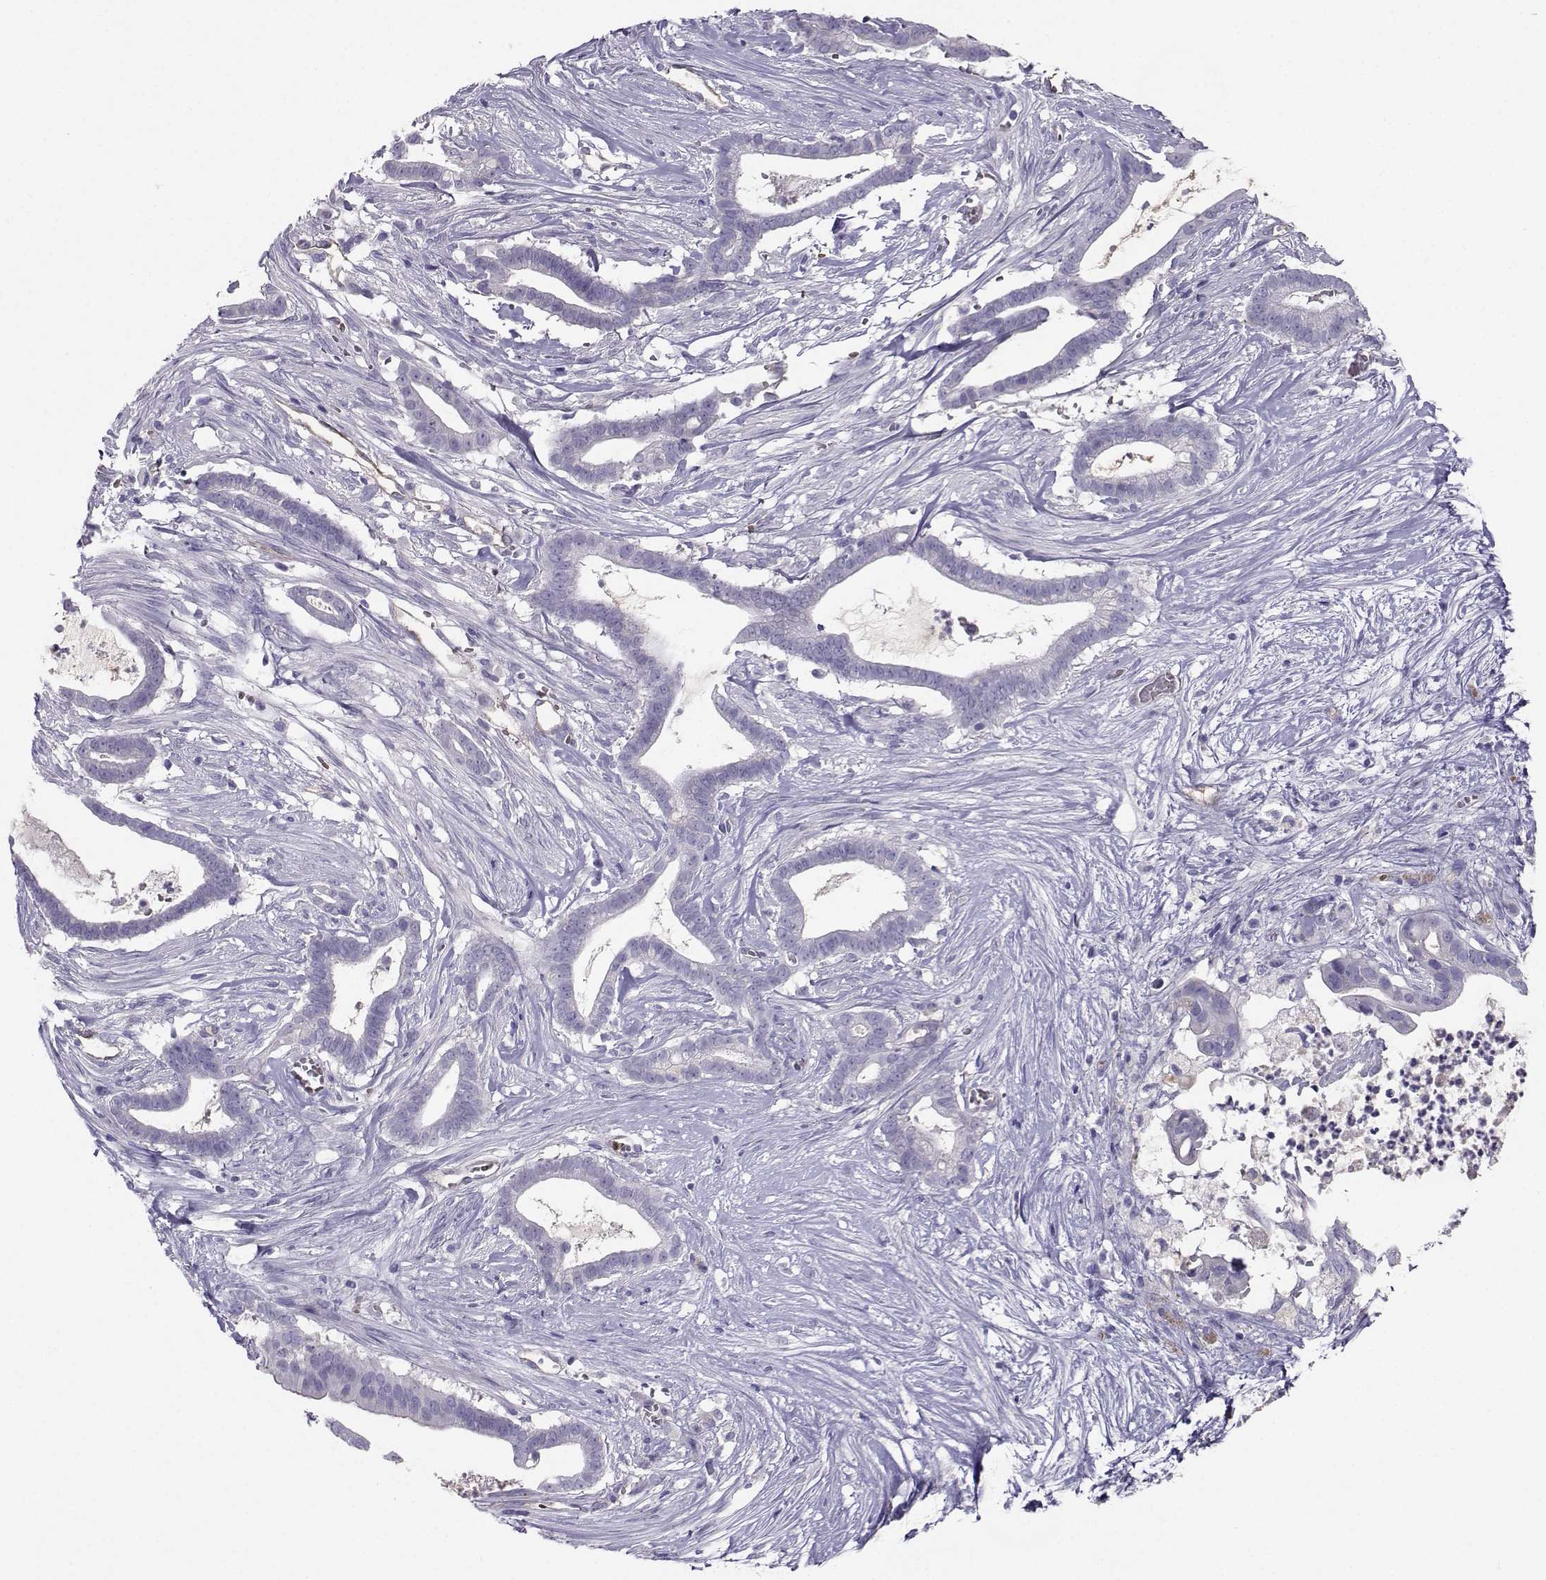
{"staining": {"intensity": "negative", "quantity": "none", "location": "none"}, "tissue": "pancreatic cancer", "cell_type": "Tumor cells", "image_type": "cancer", "snomed": [{"axis": "morphology", "description": "Adenocarcinoma, NOS"}, {"axis": "topography", "description": "Pancreas"}], "caption": "High power microscopy image of an immunohistochemistry (IHC) histopathology image of pancreatic cancer (adenocarcinoma), revealing no significant positivity in tumor cells. Brightfield microscopy of immunohistochemistry stained with DAB (3,3'-diaminobenzidine) (brown) and hematoxylin (blue), captured at high magnification.", "gene": "CLUL1", "patient": {"sex": "male", "age": 61}}